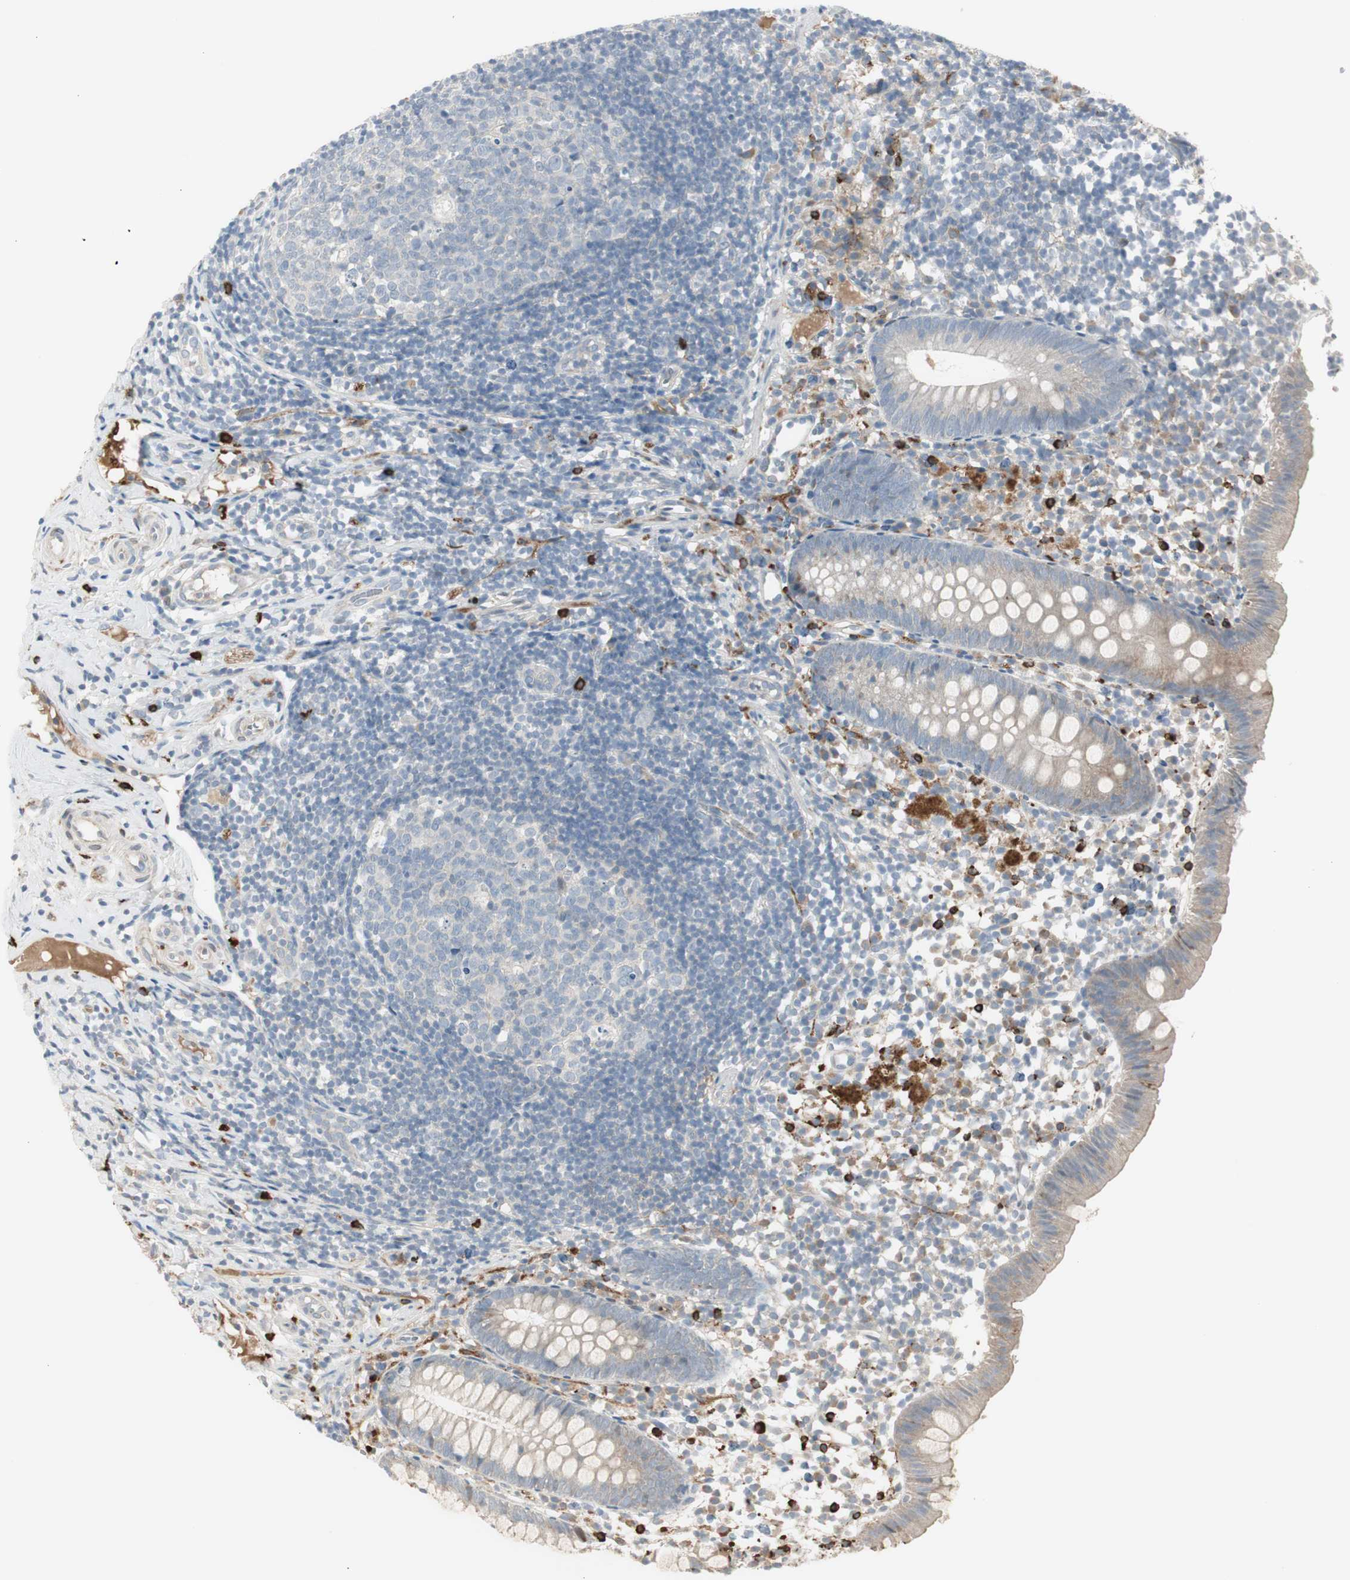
{"staining": {"intensity": "weak", "quantity": ">75%", "location": "cytoplasmic/membranous"}, "tissue": "appendix", "cell_type": "Glandular cells", "image_type": "normal", "snomed": [{"axis": "morphology", "description": "Normal tissue, NOS"}, {"axis": "topography", "description": "Appendix"}], "caption": "Brown immunohistochemical staining in benign appendix displays weak cytoplasmic/membranous positivity in about >75% of glandular cells.", "gene": "MAPRE3", "patient": {"sex": "female", "age": 20}}